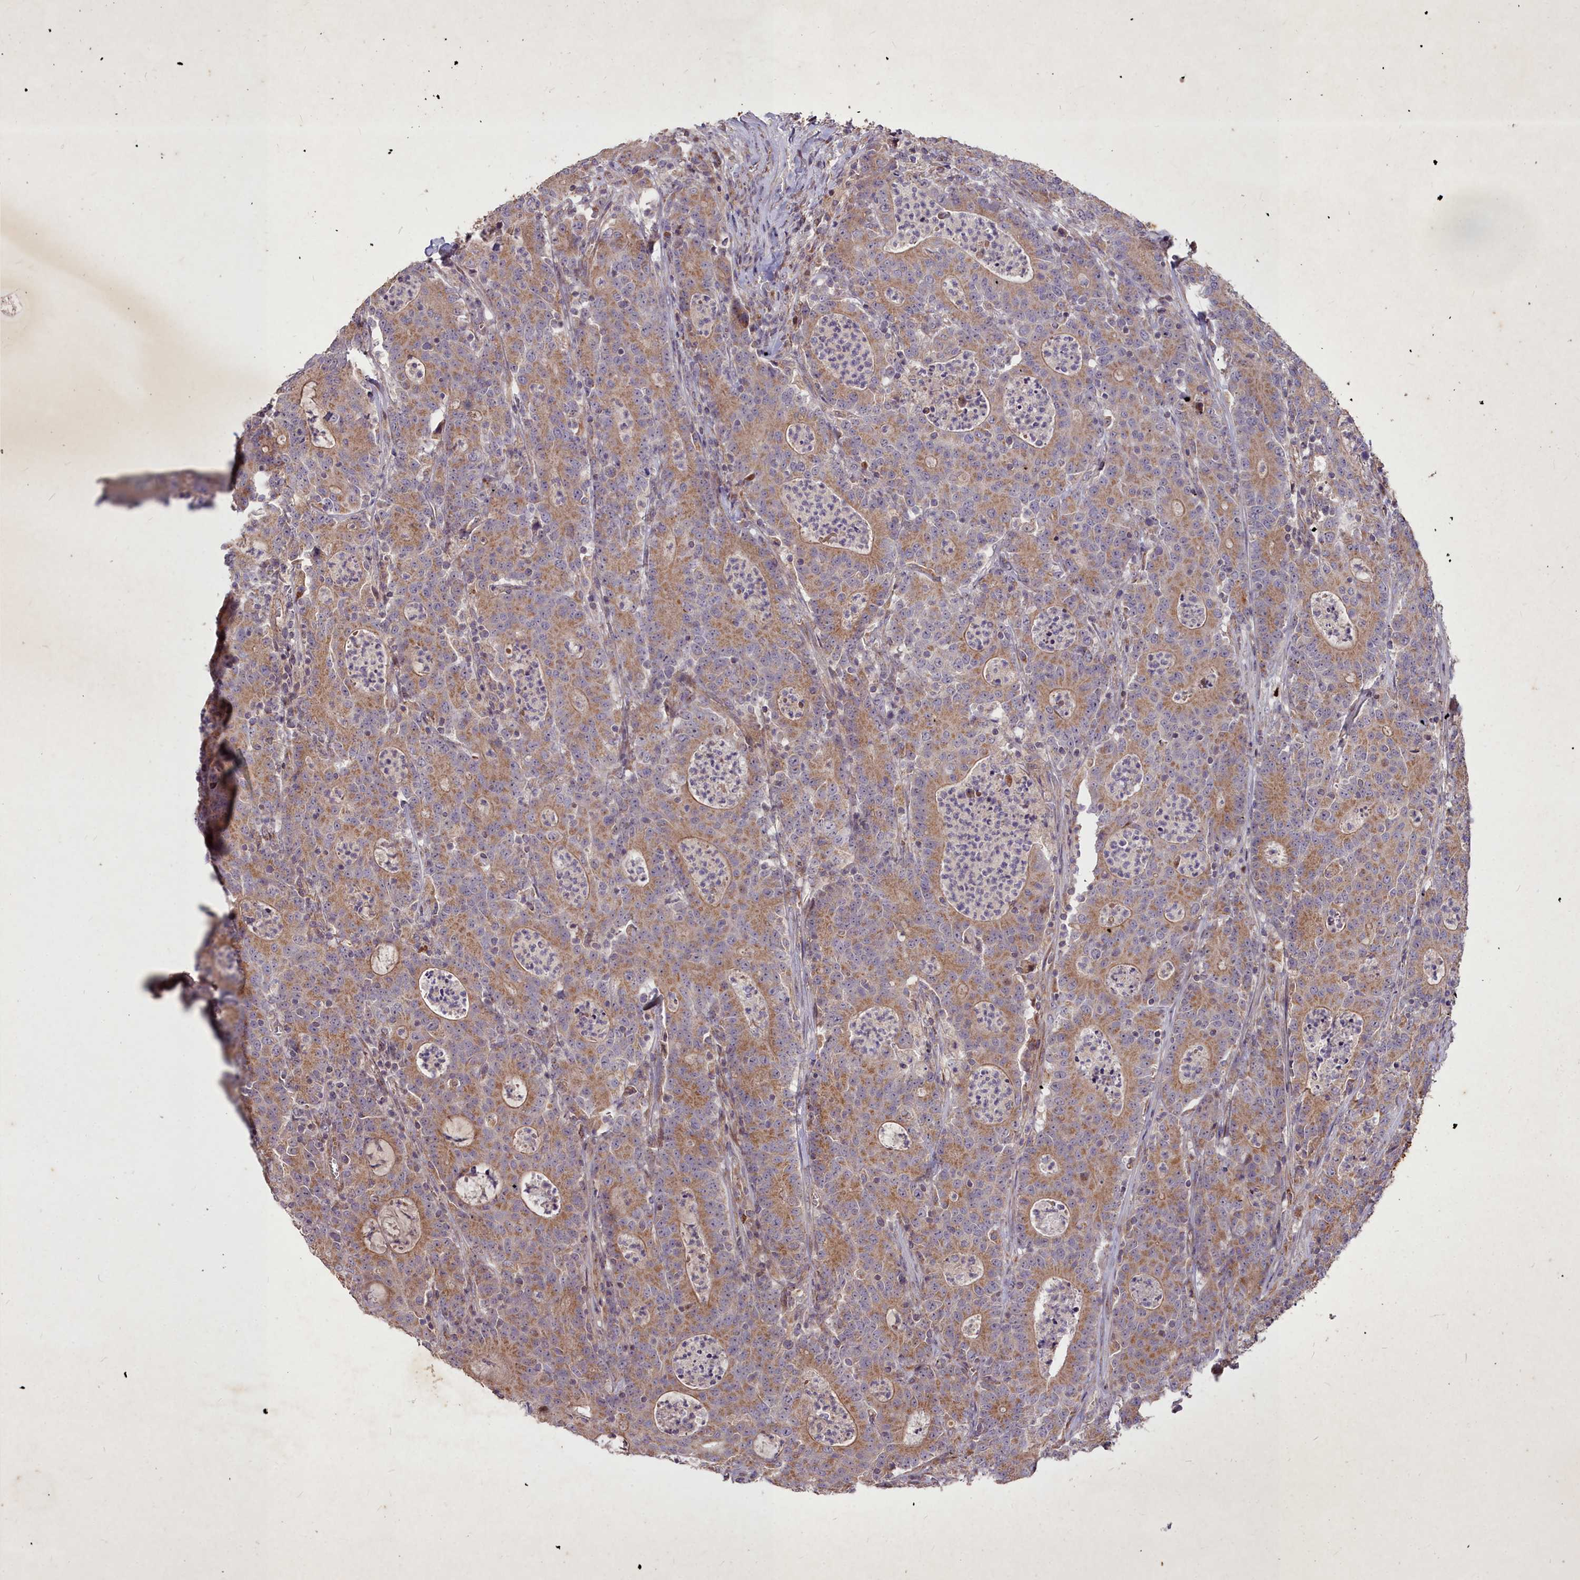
{"staining": {"intensity": "moderate", "quantity": ">75%", "location": "cytoplasmic/membranous"}, "tissue": "colorectal cancer", "cell_type": "Tumor cells", "image_type": "cancer", "snomed": [{"axis": "morphology", "description": "Adenocarcinoma, NOS"}, {"axis": "topography", "description": "Colon"}], "caption": "Moderate cytoplasmic/membranous protein positivity is present in approximately >75% of tumor cells in colorectal cancer (adenocarcinoma).", "gene": "COX11", "patient": {"sex": "male", "age": 83}}